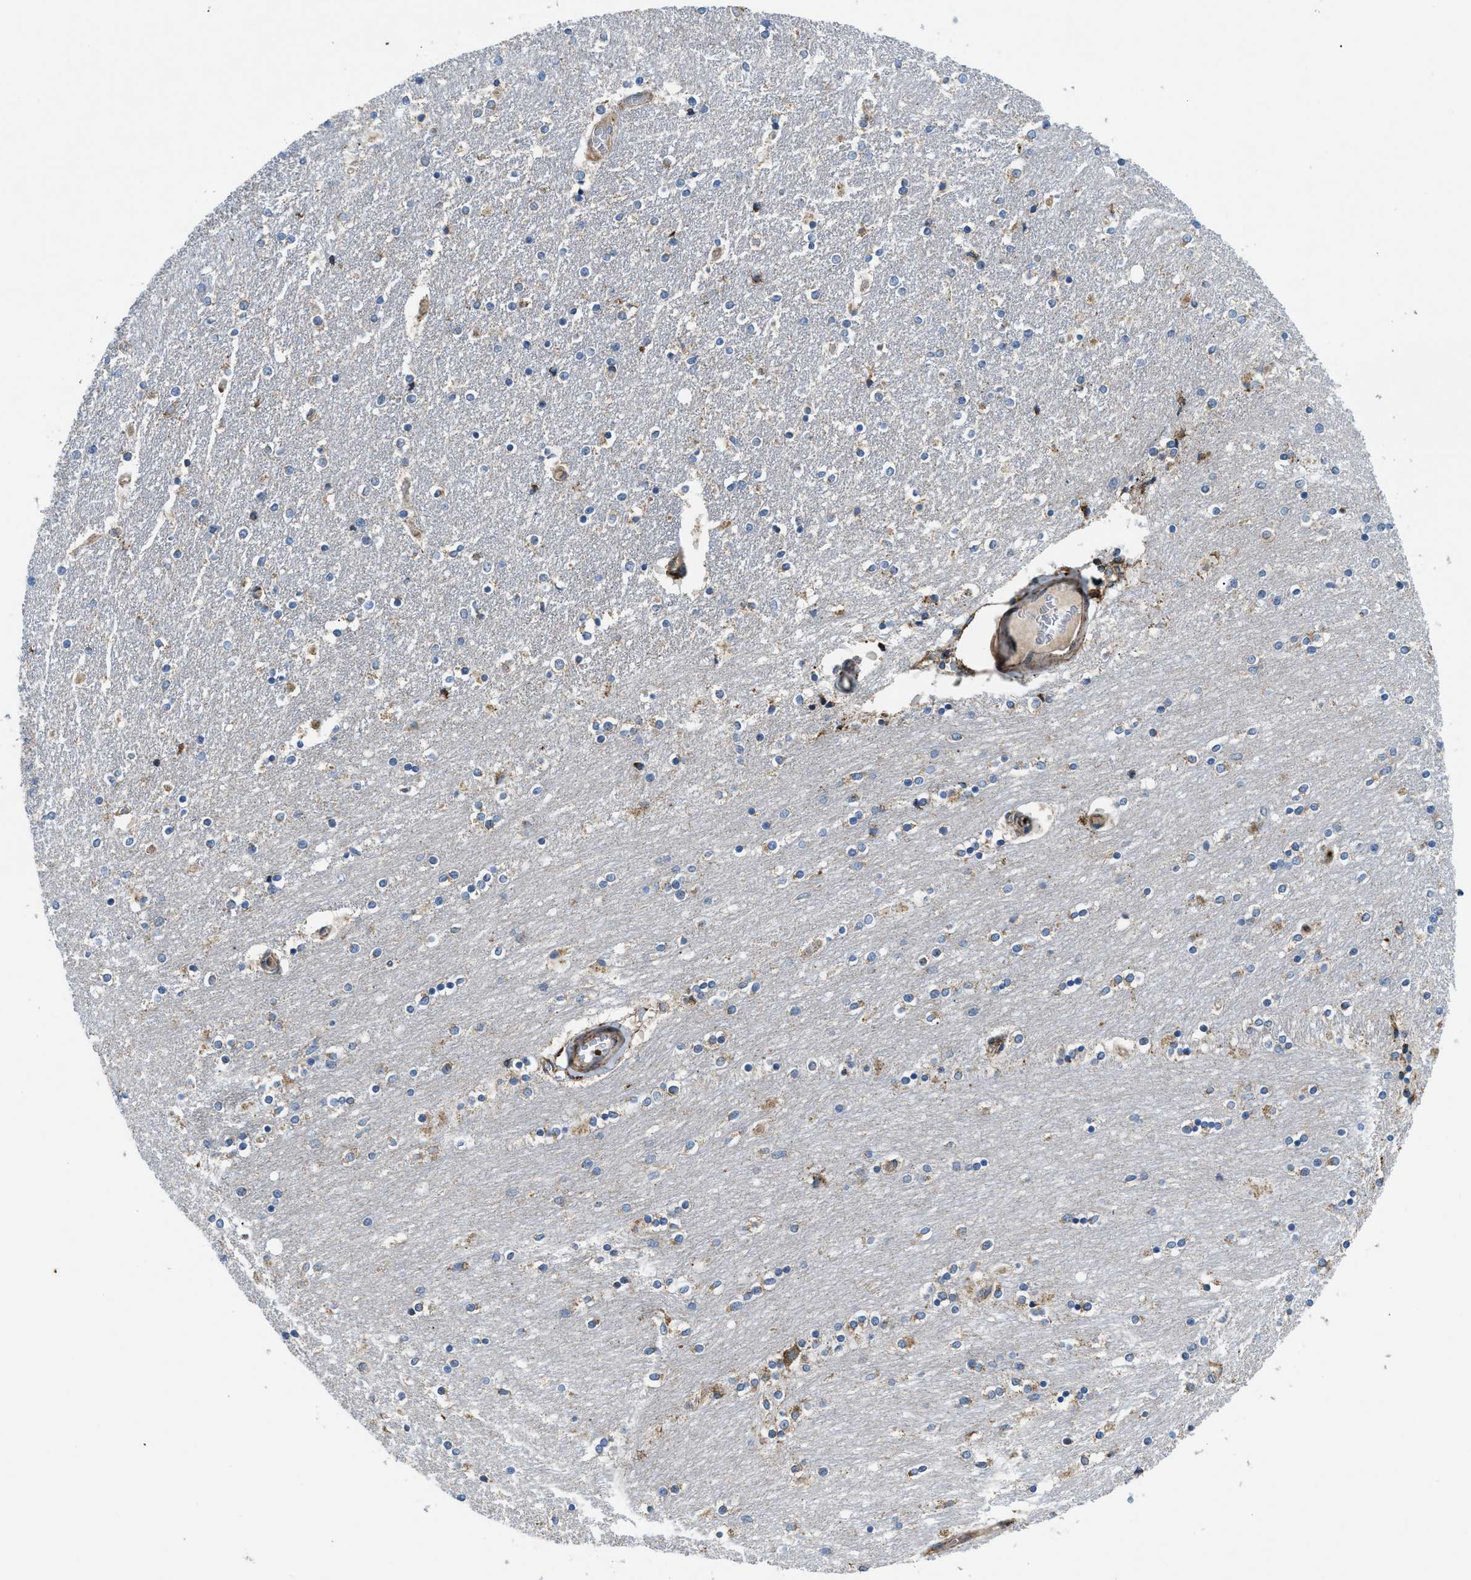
{"staining": {"intensity": "moderate", "quantity": "<25%", "location": "cytoplasmic/membranous"}, "tissue": "caudate", "cell_type": "Glial cells", "image_type": "normal", "snomed": [{"axis": "morphology", "description": "Normal tissue, NOS"}, {"axis": "topography", "description": "Lateral ventricle wall"}], "caption": "DAB immunohistochemical staining of benign human caudate displays moderate cytoplasmic/membranous protein expression in about <25% of glial cells.", "gene": "CSPG4", "patient": {"sex": "female", "age": 54}}